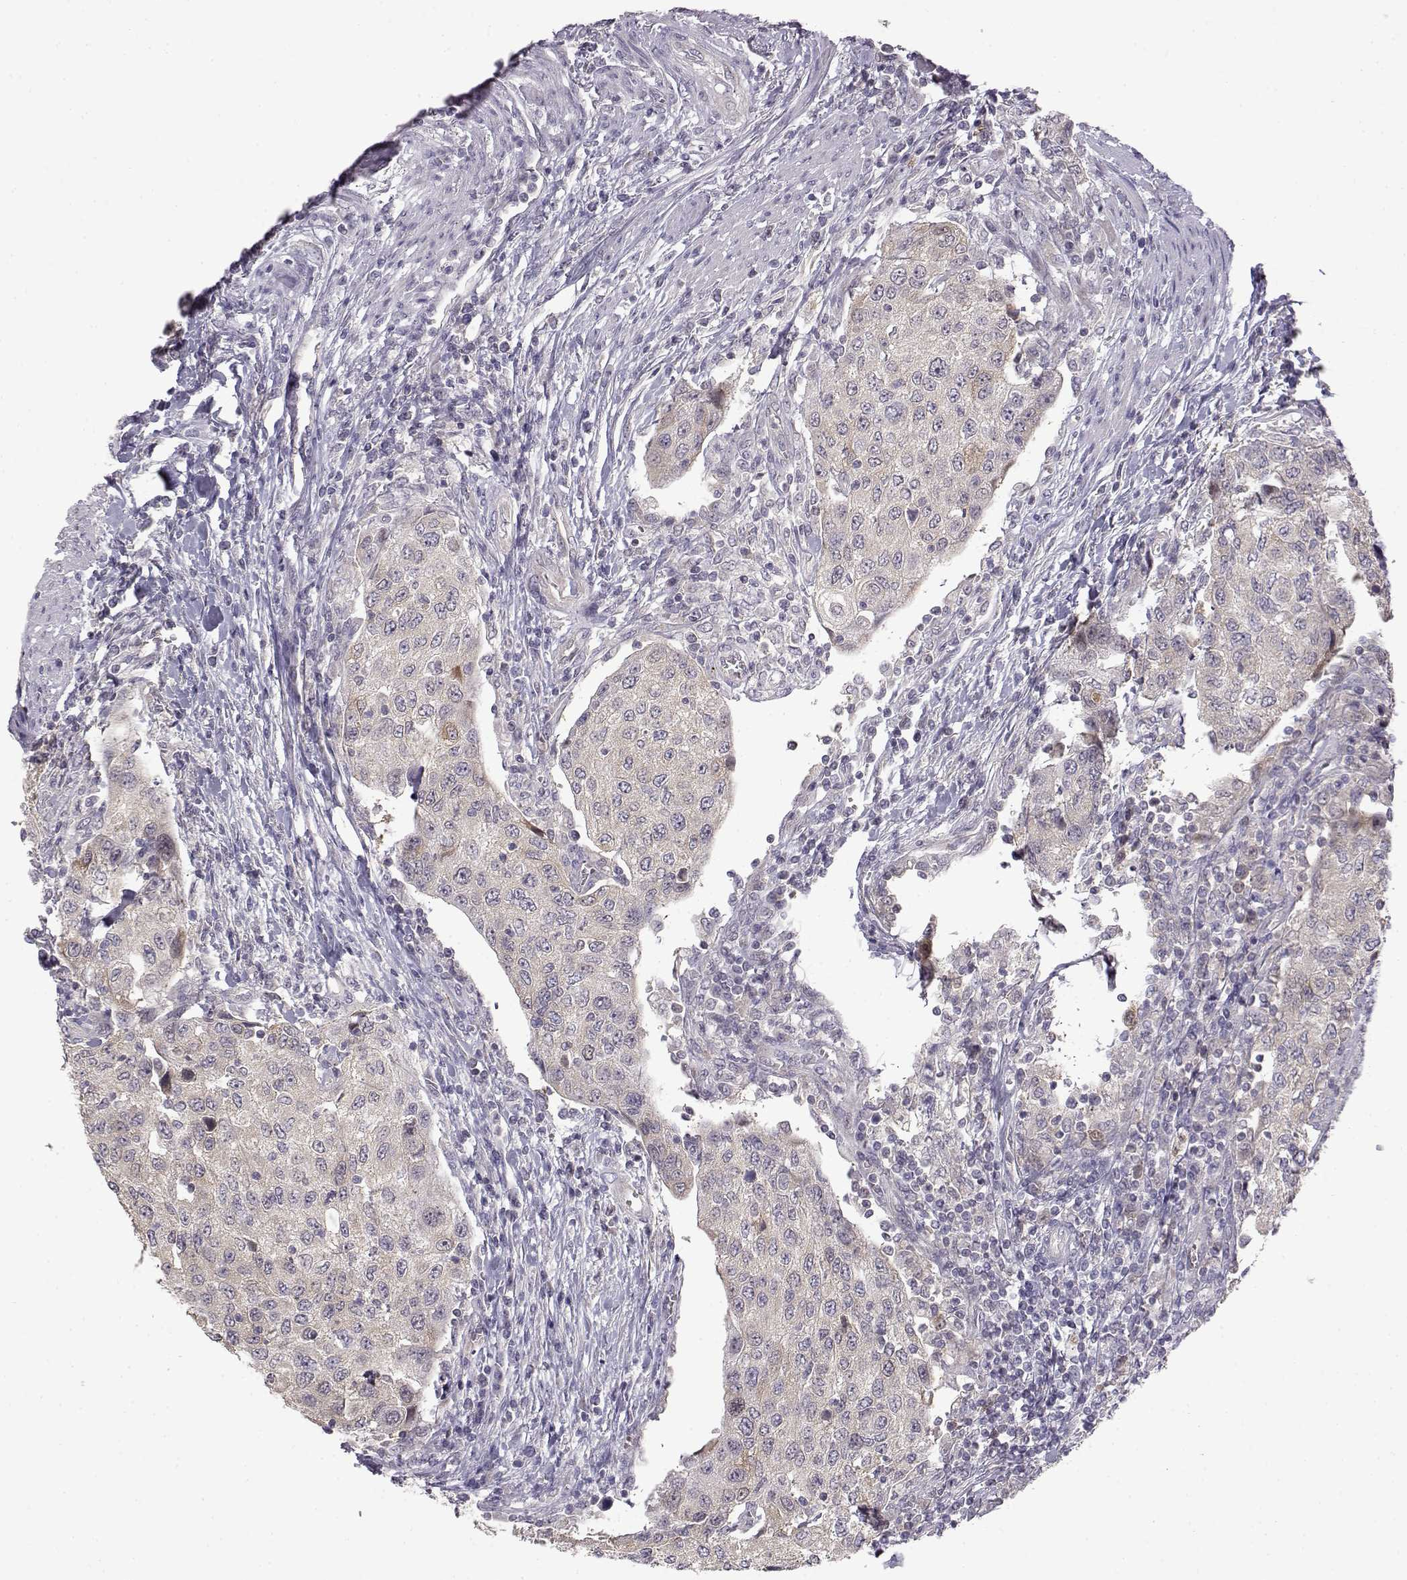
{"staining": {"intensity": "negative", "quantity": "none", "location": "none"}, "tissue": "urothelial cancer", "cell_type": "Tumor cells", "image_type": "cancer", "snomed": [{"axis": "morphology", "description": "Urothelial carcinoma, High grade"}, {"axis": "topography", "description": "Urinary bladder"}], "caption": "An IHC micrograph of high-grade urothelial carcinoma is shown. There is no staining in tumor cells of high-grade urothelial carcinoma. Brightfield microscopy of immunohistochemistry stained with DAB (brown) and hematoxylin (blue), captured at high magnification.", "gene": "VGF", "patient": {"sex": "female", "age": 78}}